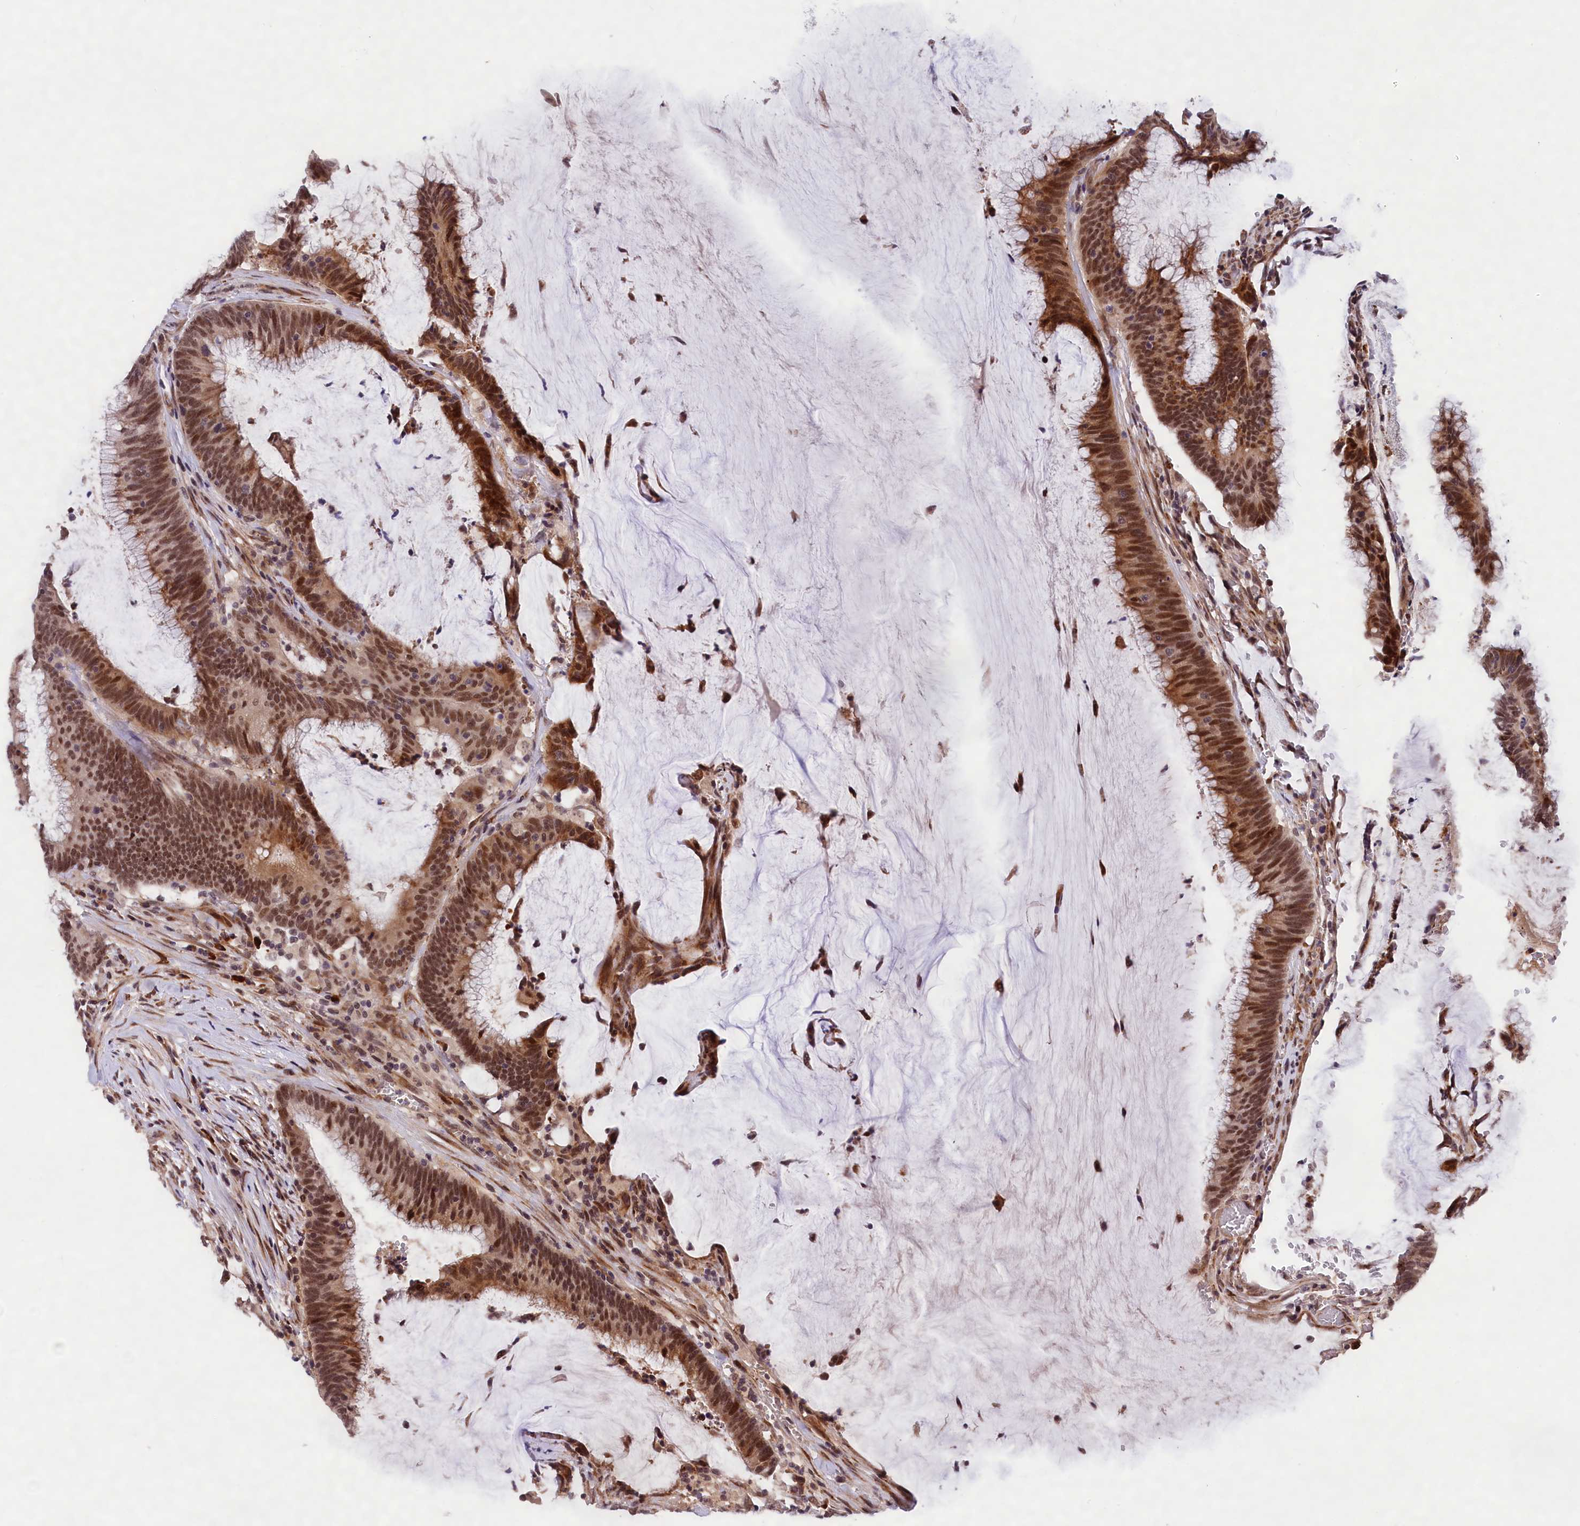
{"staining": {"intensity": "moderate", "quantity": ">75%", "location": "cytoplasmic/membranous,nuclear"}, "tissue": "colorectal cancer", "cell_type": "Tumor cells", "image_type": "cancer", "snomed": [{"axis": "morphology", "description": "Adenocarcinoma, NOS"}, {"axis": "topography", "description": "Rectum"}], "caption": "Immunohistochemical staining of human adenocarcinoma (colorectal) demonstrates medium levels of moderate cytoplasmic/membranous and nuclear expression in approximately >75% of tumor cells.", "gene": "FBXO45", "patient": {"sex": "female", "age": 77}}